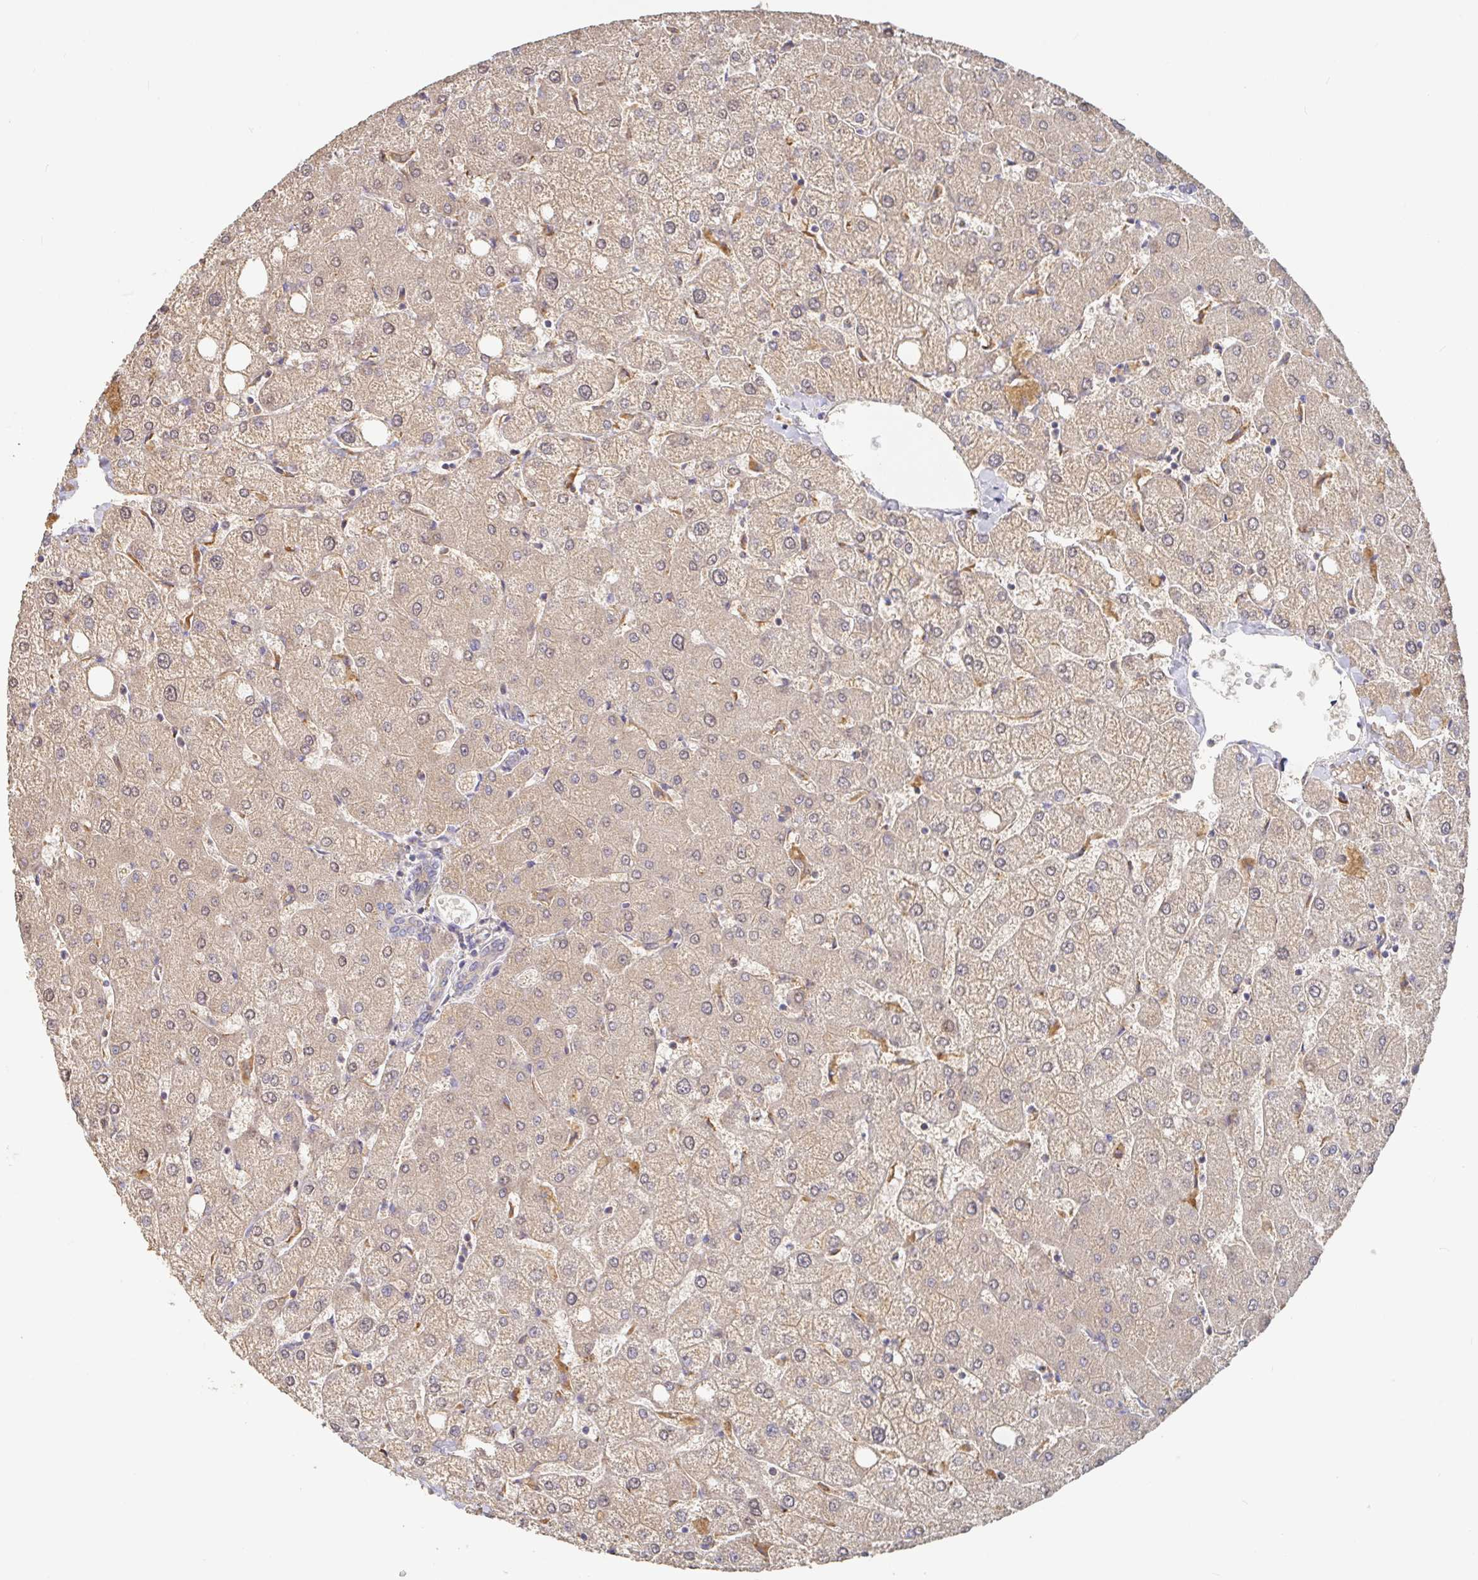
{"staining": {"intensity": "negative", "quantity": "none", "location": "none"}, "tissue": "liver", "cell_type": "Cholangiocytes", "image_type": "normal", "snomed": [{"axis": "morphology", "description": "Normal tissue, NOS"}, {"axis": "topography", "description": "Liver"}], "caption": "Photomicrograph shows no protein positivity in cholangiocytes of benign liver.", "gene": "IRAK2", "patient": {"sex": "female", "age": 54}}